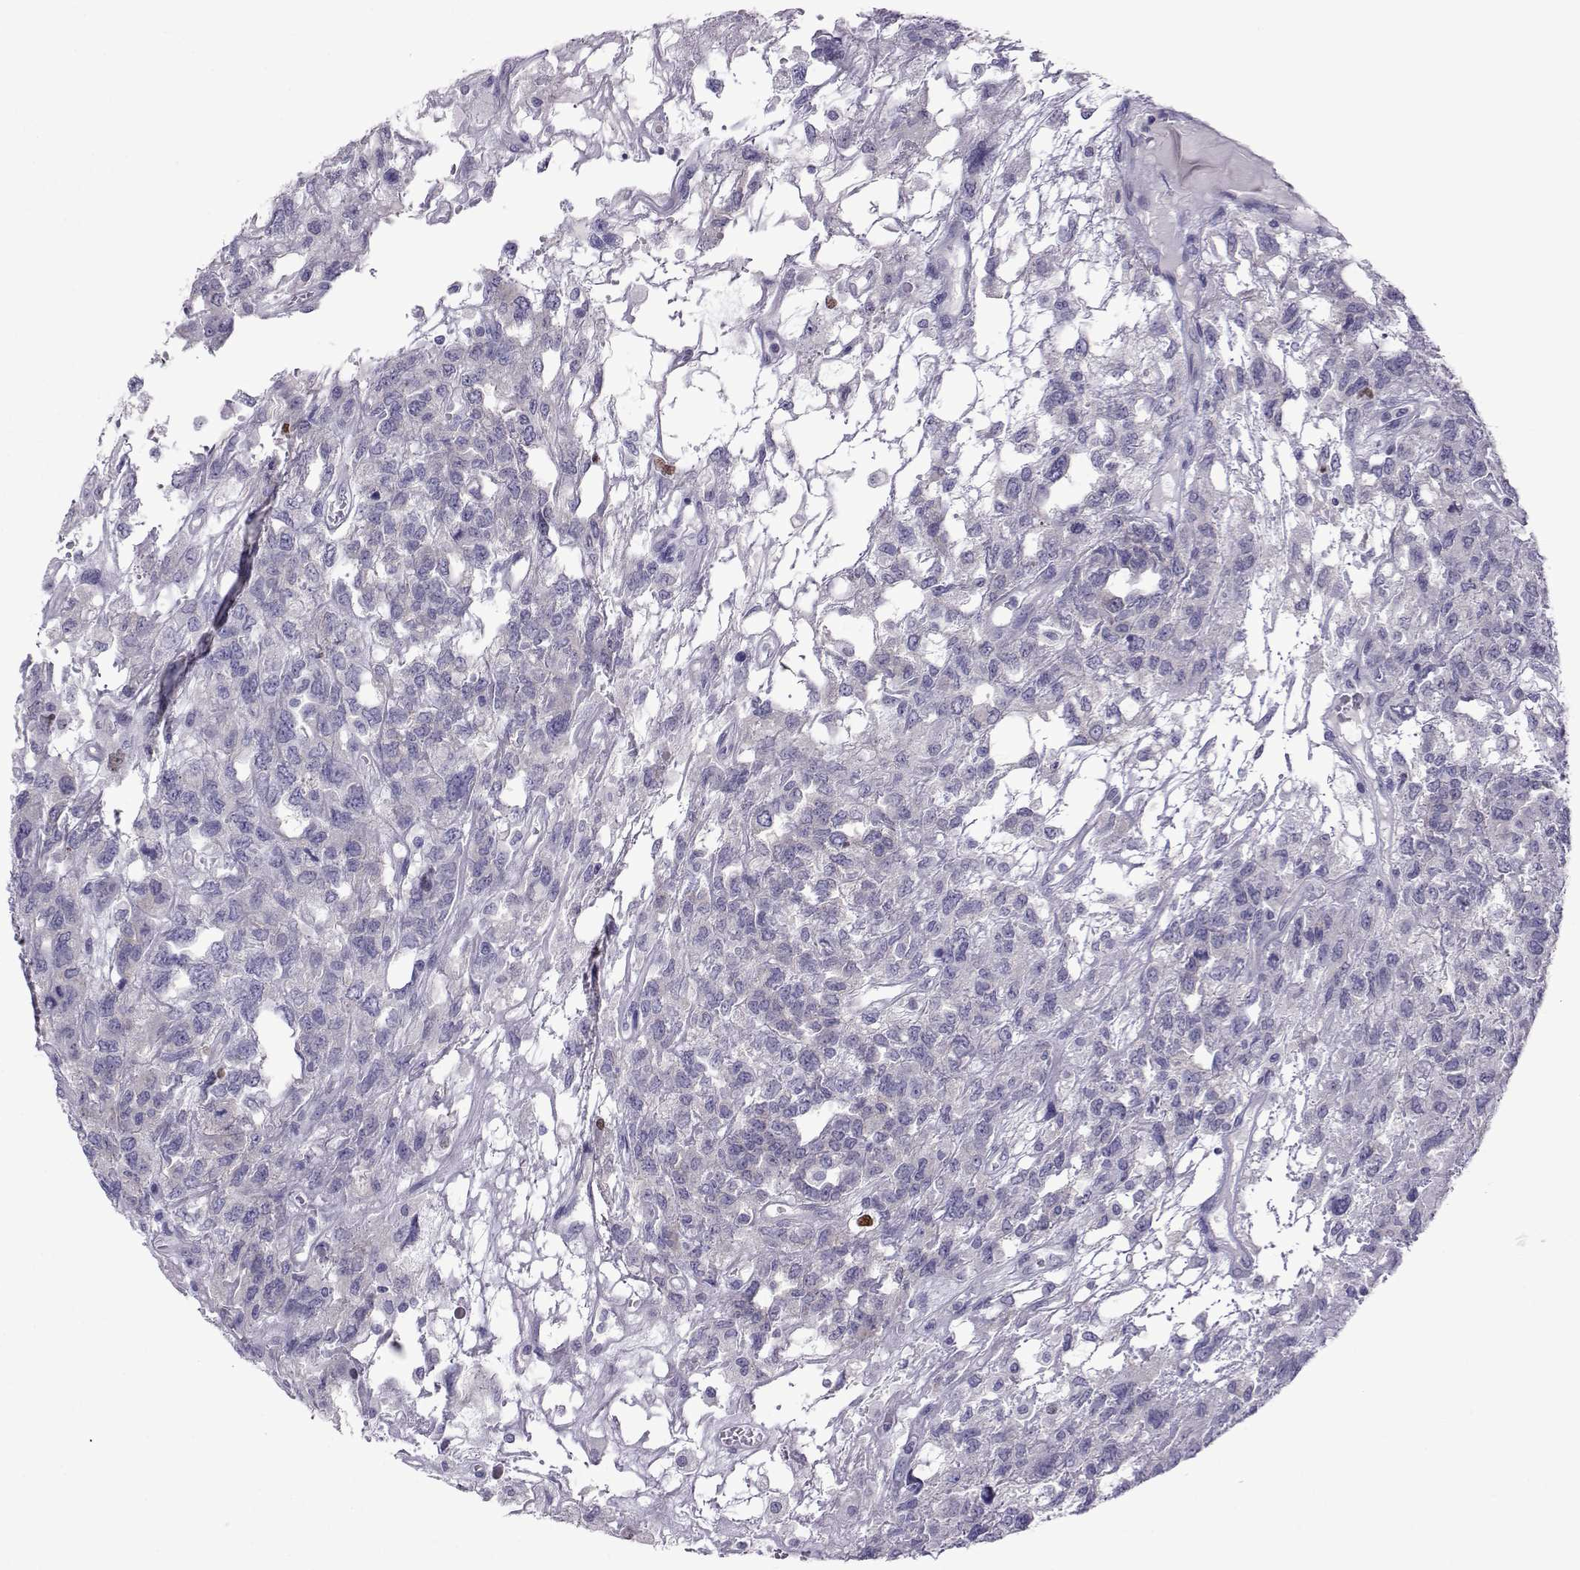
{"staining": {"intensity": "weak", "quantity": "<25%", "location": "cytoplasmic/membranous"}, "tissue": "testis cancer", "cell_type": "Tumor cells", "image_type": "cancer", "snomed": [{"axis": "morphology", "description": "Seminoma, NOS"}, {"axis": "topography", "description": "Testis"}], "caption": "Tumor cells show no significant positivity in testis cancer. The staining is performed using DAB brown chromogen with nuclei counter-stained in using hematoxylin.", "gene": "COL22A1", "patient": {"sex": "male", "age": 52}}